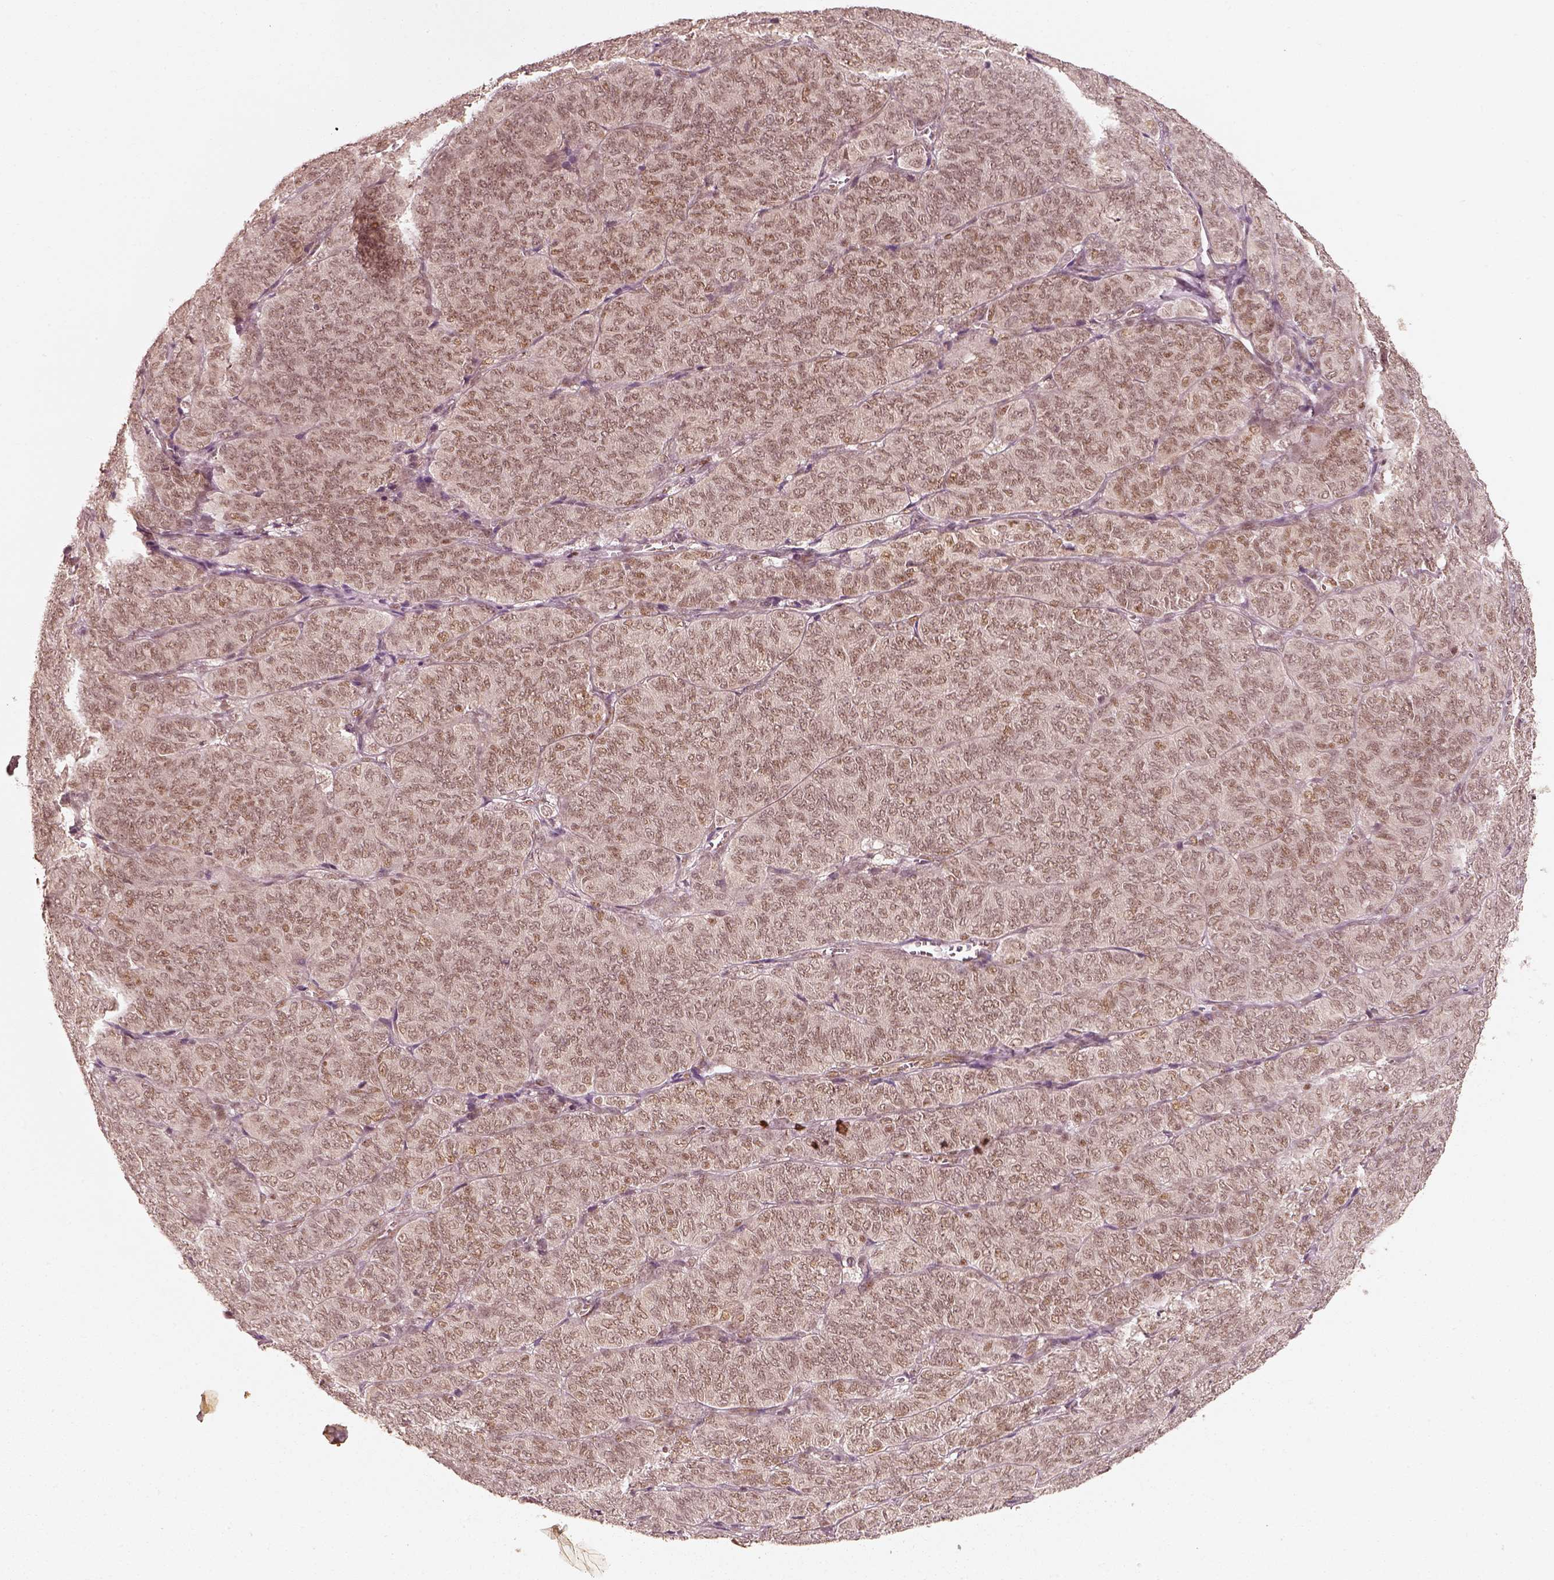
{"staining": {"intensity": "moderate", "quantity": "25%-75%", "location": "nuclear"}, "tissue": "ovarian cancer", "cell_type": "Tumor cells", "image_type": "cancer", "snomed": [{"axis": "morphology", "description": "Carcinoma, endometroid"}, {"axis": "topography", "description": "Ovary"}], "caption": "Endometroid carcinoma (ovarian) stained with a brown dye shows moderate nuclear positive expression in about 25%-75% of tumor cells.", "gene": "GMEB2", "patient": {"sex": "female", "age": 80}}